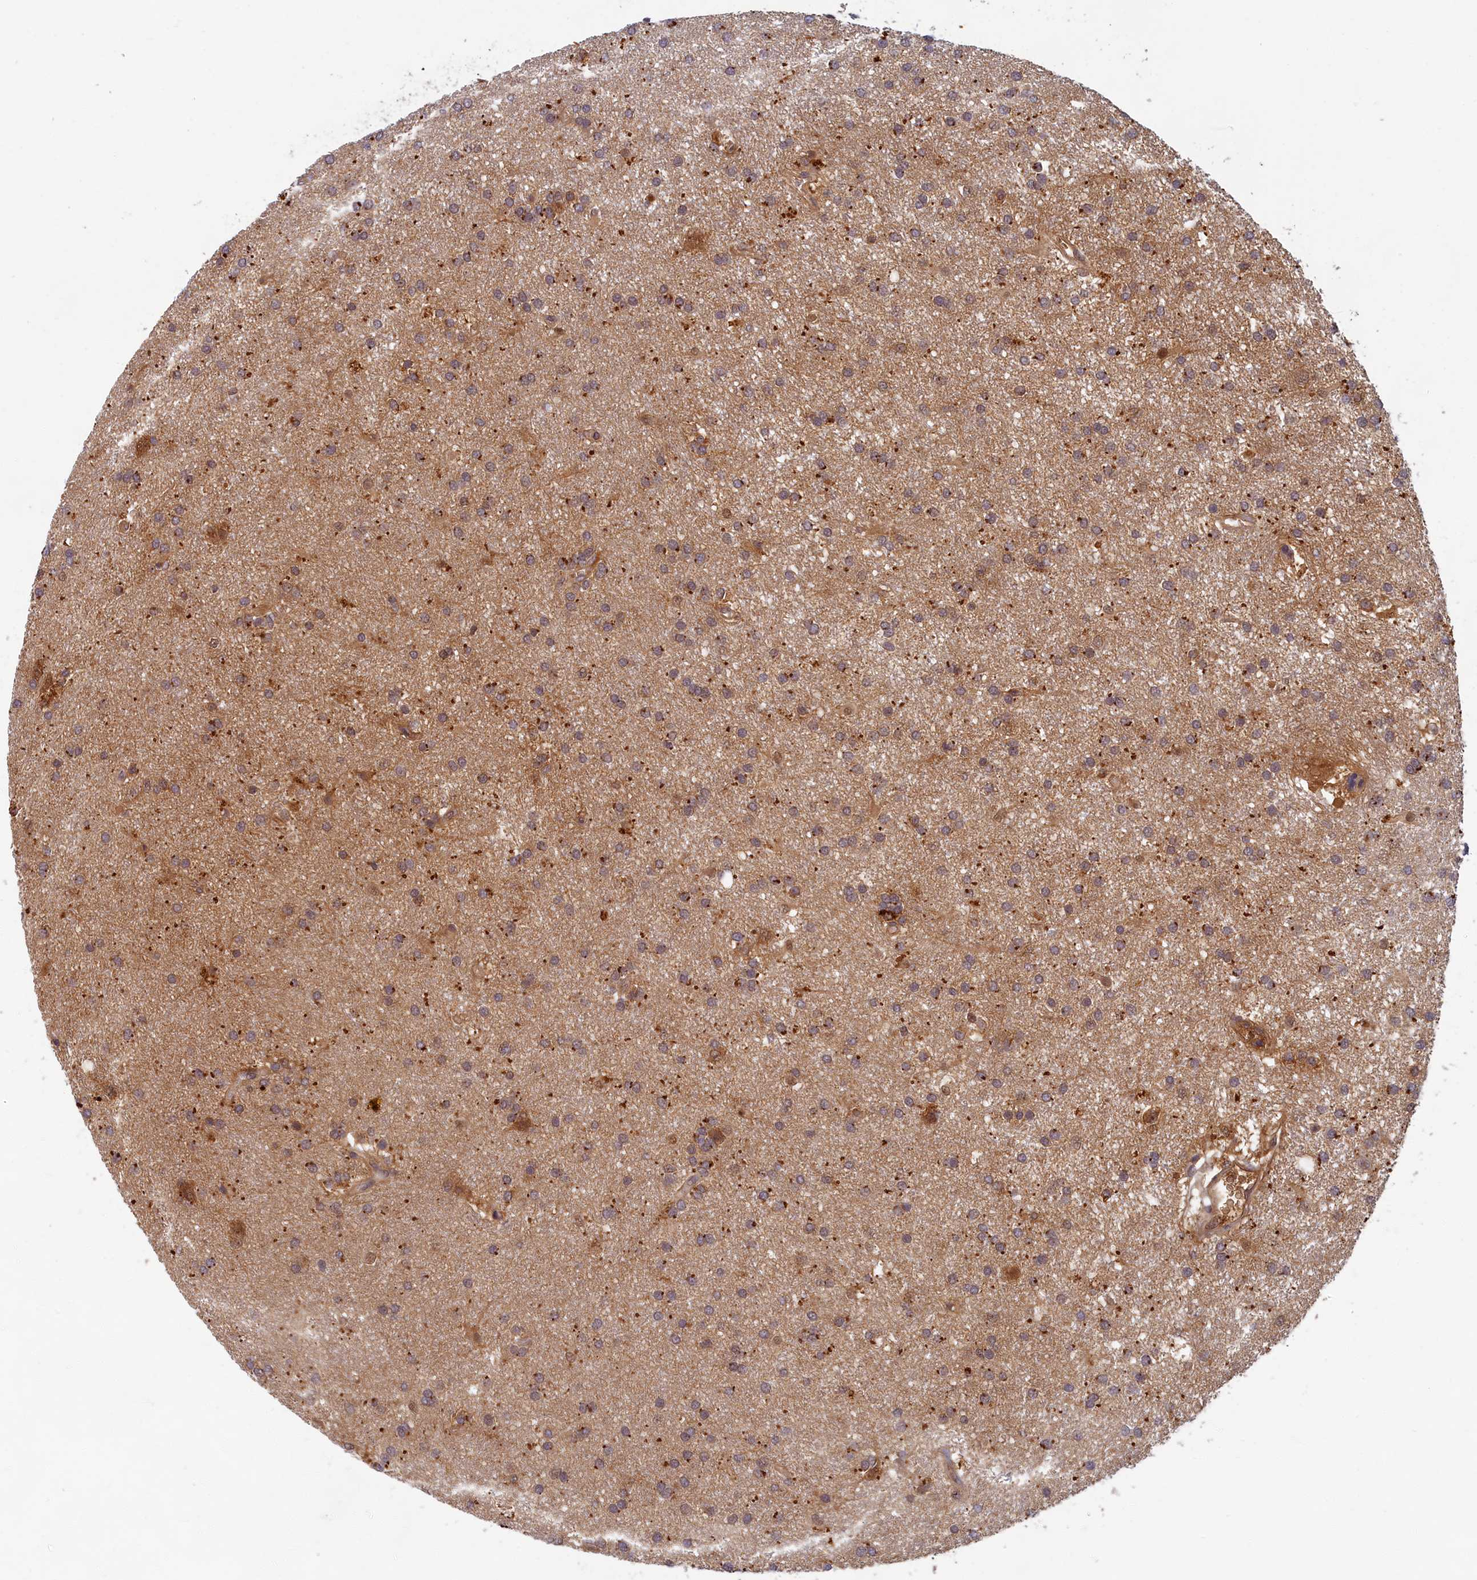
{"staining": {"intensity": "negative", "quantity": "none", "location": "none"}, "tissue": "glioma", "cell_type": "Tumor cells", "image_type": "cancer", "snomed": [{"axis": "morphology", "description": "Glioma, malignant, Low grade"}, {"axis": "topography", "description": "Brain"}], "caption": "Tumor cells show no significant protein expression in glioma. (DAB immunohistochemistry (IHC) visualized using brightfield microscopy, high magnification).", "gene": "EARS2", "patient": {"sex": "male", "age": 66}}